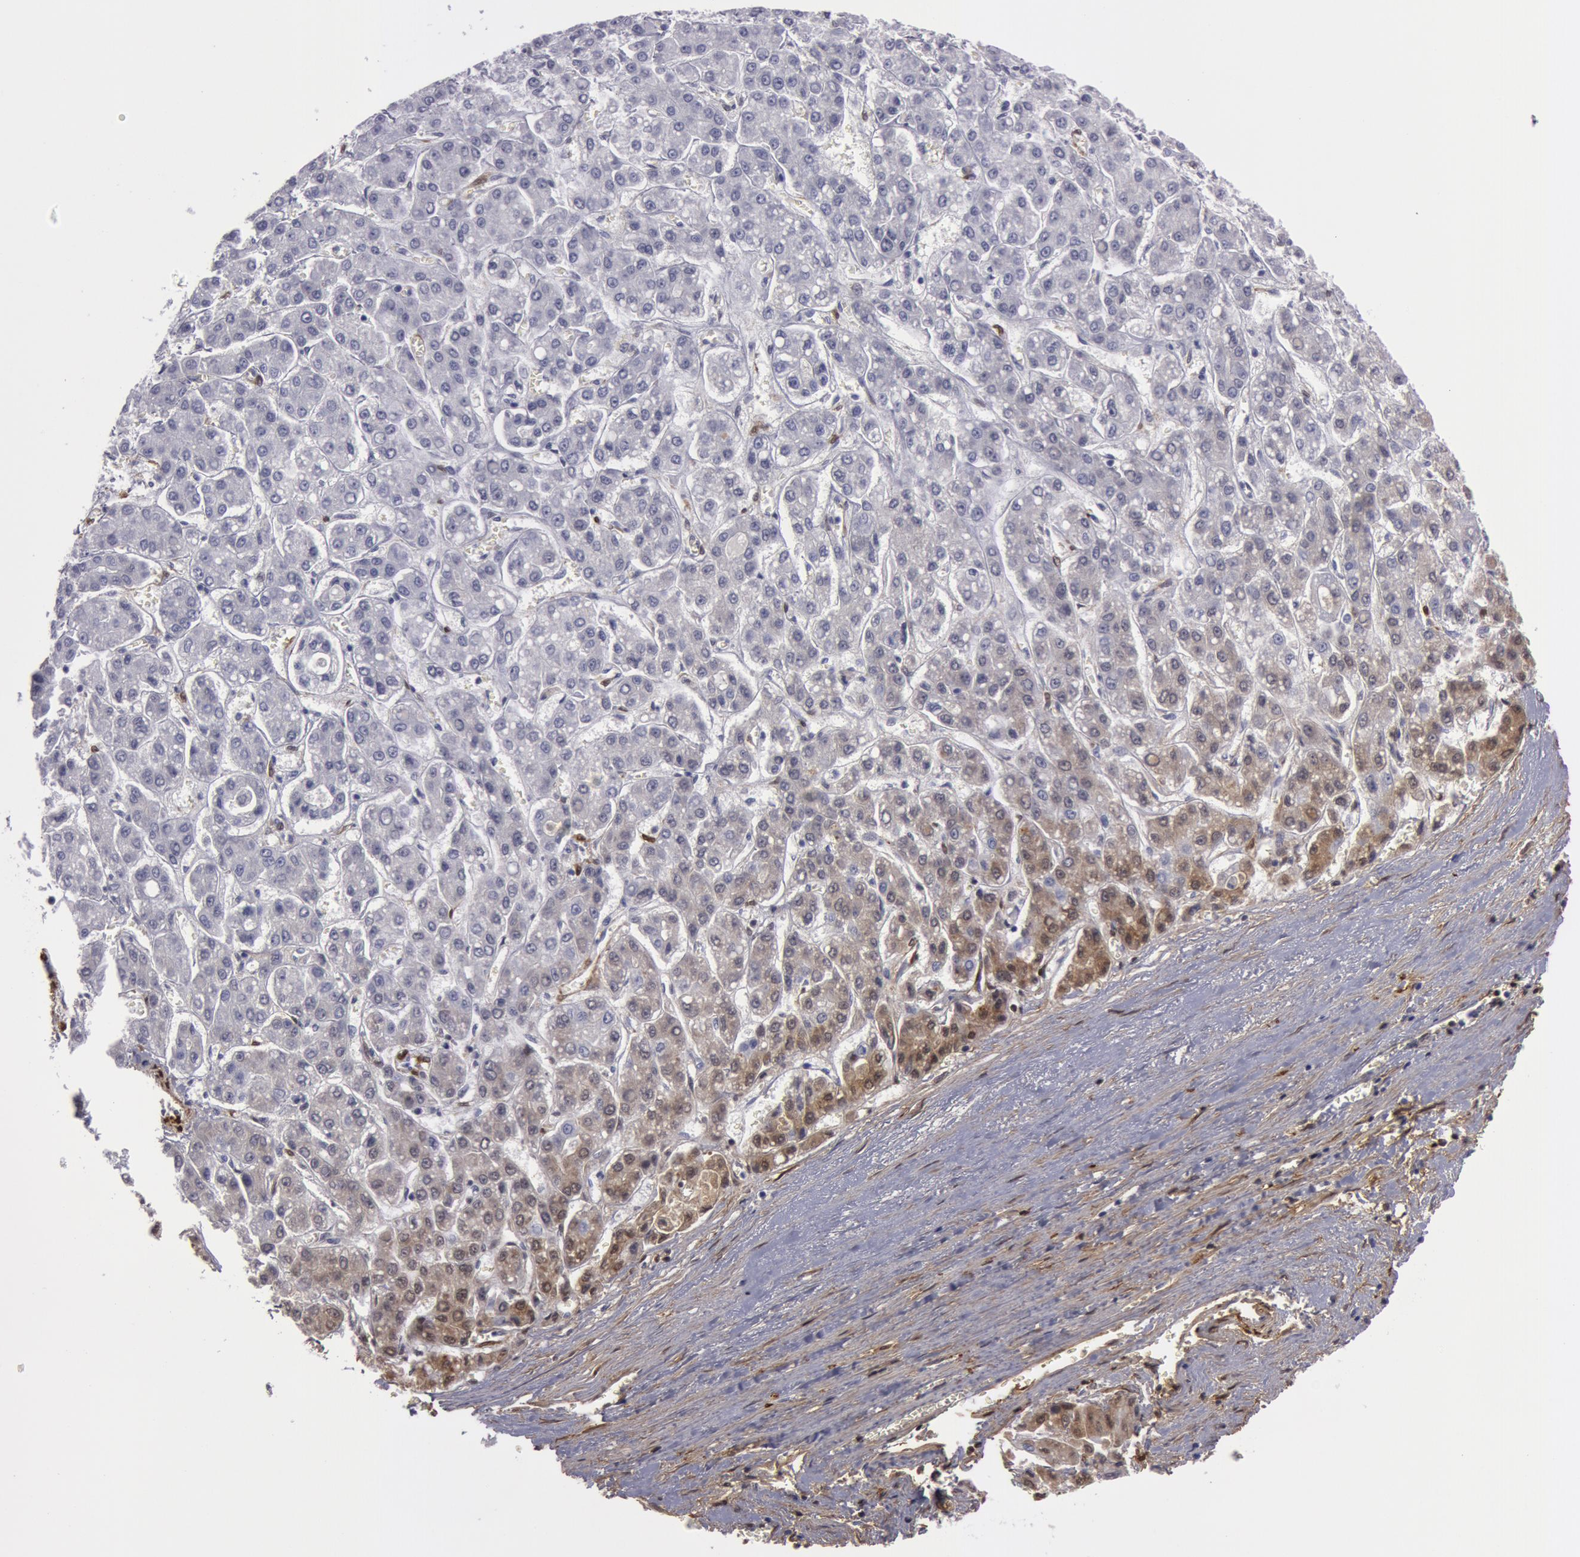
{"staining": {"intensity": "weak", "quantity": "<25%", "location": "cytoplasmic/membranous"}, "tissue": "liver cancer", "cell_type": "Tumor cells", "image_type": "cancer", "snomed": [{"axis": "morphology", "description": "Carcinoma, Hepatocellular, NOS"}, {"axis": "topography", "description": "Liver"}], "caption": "This is an IHC histopathology image of liver hepatocellular carcinoma. There is no staining in tumor cells.", "gene": "TAGLN", "patient": {"sex": "male", "age": 69}}